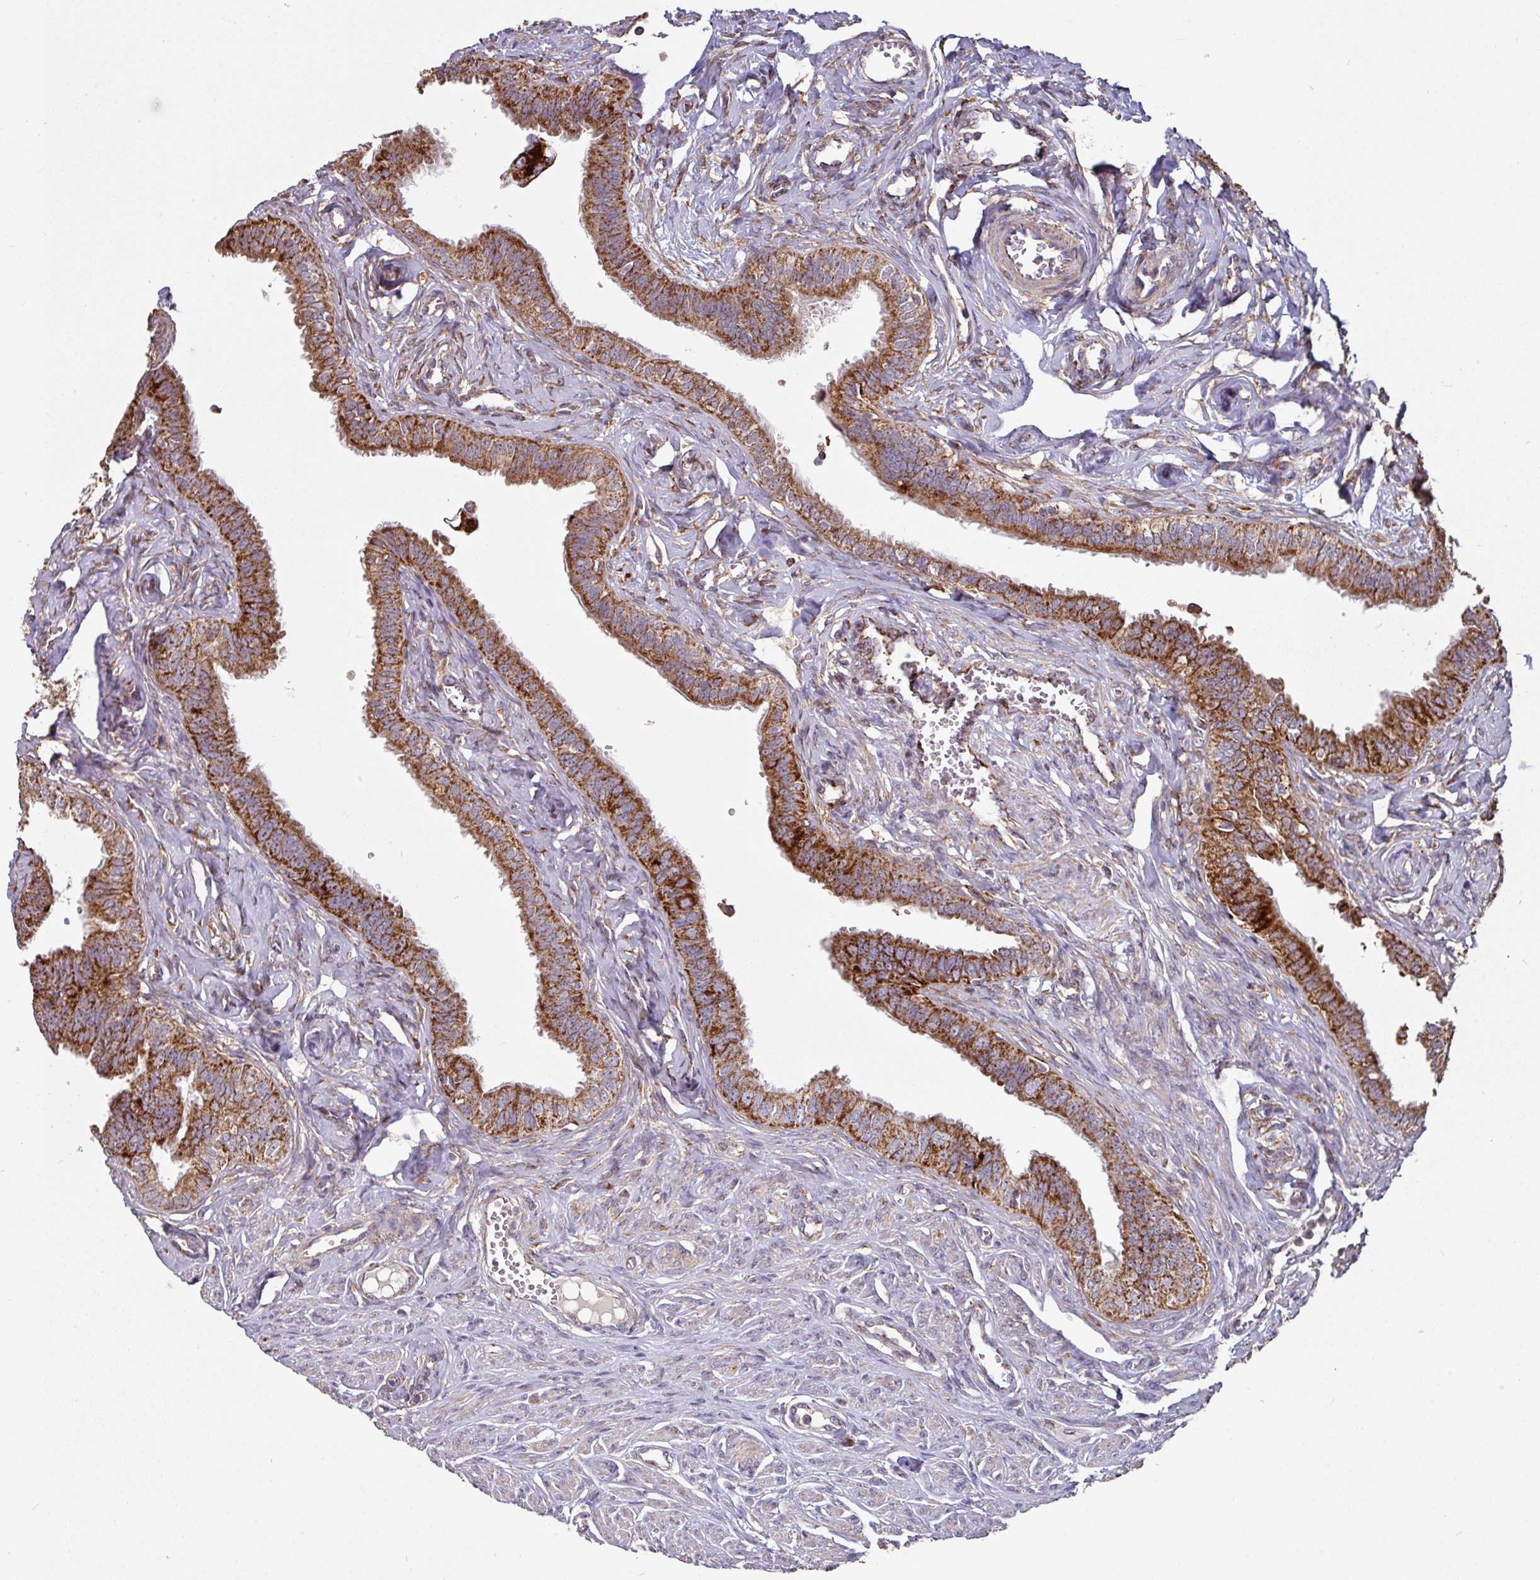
{"staining": {"intensity": "strong", "quantity": ">75%", "location": "cytoplasmic/membranous"}, "tissue": "fallopian tube", "cell_type": "Glandular cells", "image_type": "normal", "snomed": [{"axis": "morphology", "description": "Normal tissue, NOS"}, {"axis": "morphology", "description": "Carcinoma, NOS"}, {"axis": "topography", "description": "Fallopian tube"}, {"axis": "topography", "description": "Ovary"}], "caption": "DAB immunohistochemical staining of unremarkable human fallopian tube displays strong cytoplasmic/membranous protein positivity in about >75% of glandular cells. (Stains: DAB in brown, nuclei in blue, Microscopy: brightfield microscopy at high magnification).", "gene": "OR2D3", "patient": {"sex": "female", "age": 59}}